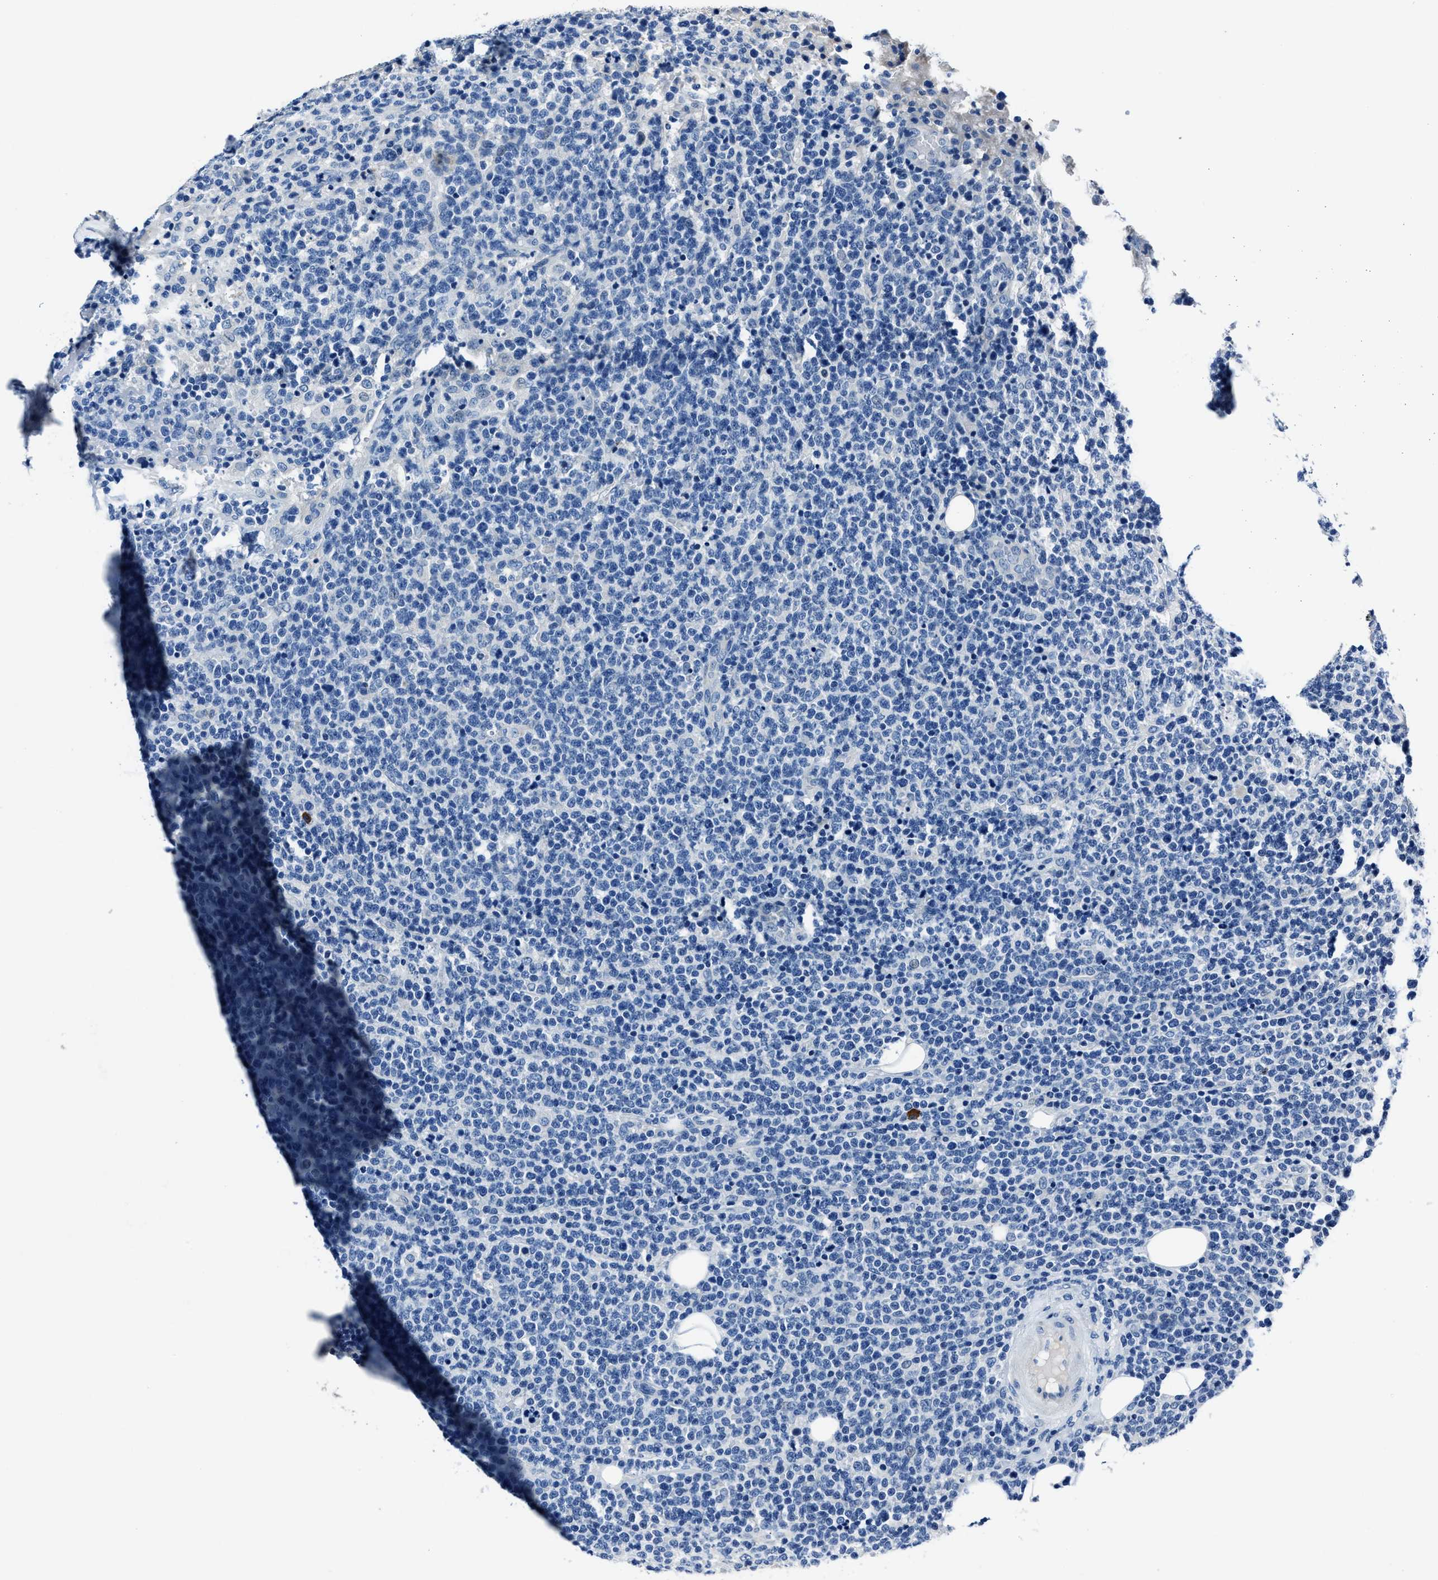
{"staining": {"intensity": "negative", "quantity": "none", "location": "none"}, "tissue": "lymphoma", "cell_type": "Tumor cells", "image_type": "cancer", "snomed": [{"axis": "morphology", "description": "Malignant lymphoma, non-Hodgkin's type, High grade"}, {"axis": "topography", "description": "Lymph node"}], "caption": "Tumor cells show no significant staining in lymphoma.", "gene": "NACAD", "patient": {"sex": "male", "age": 61}}